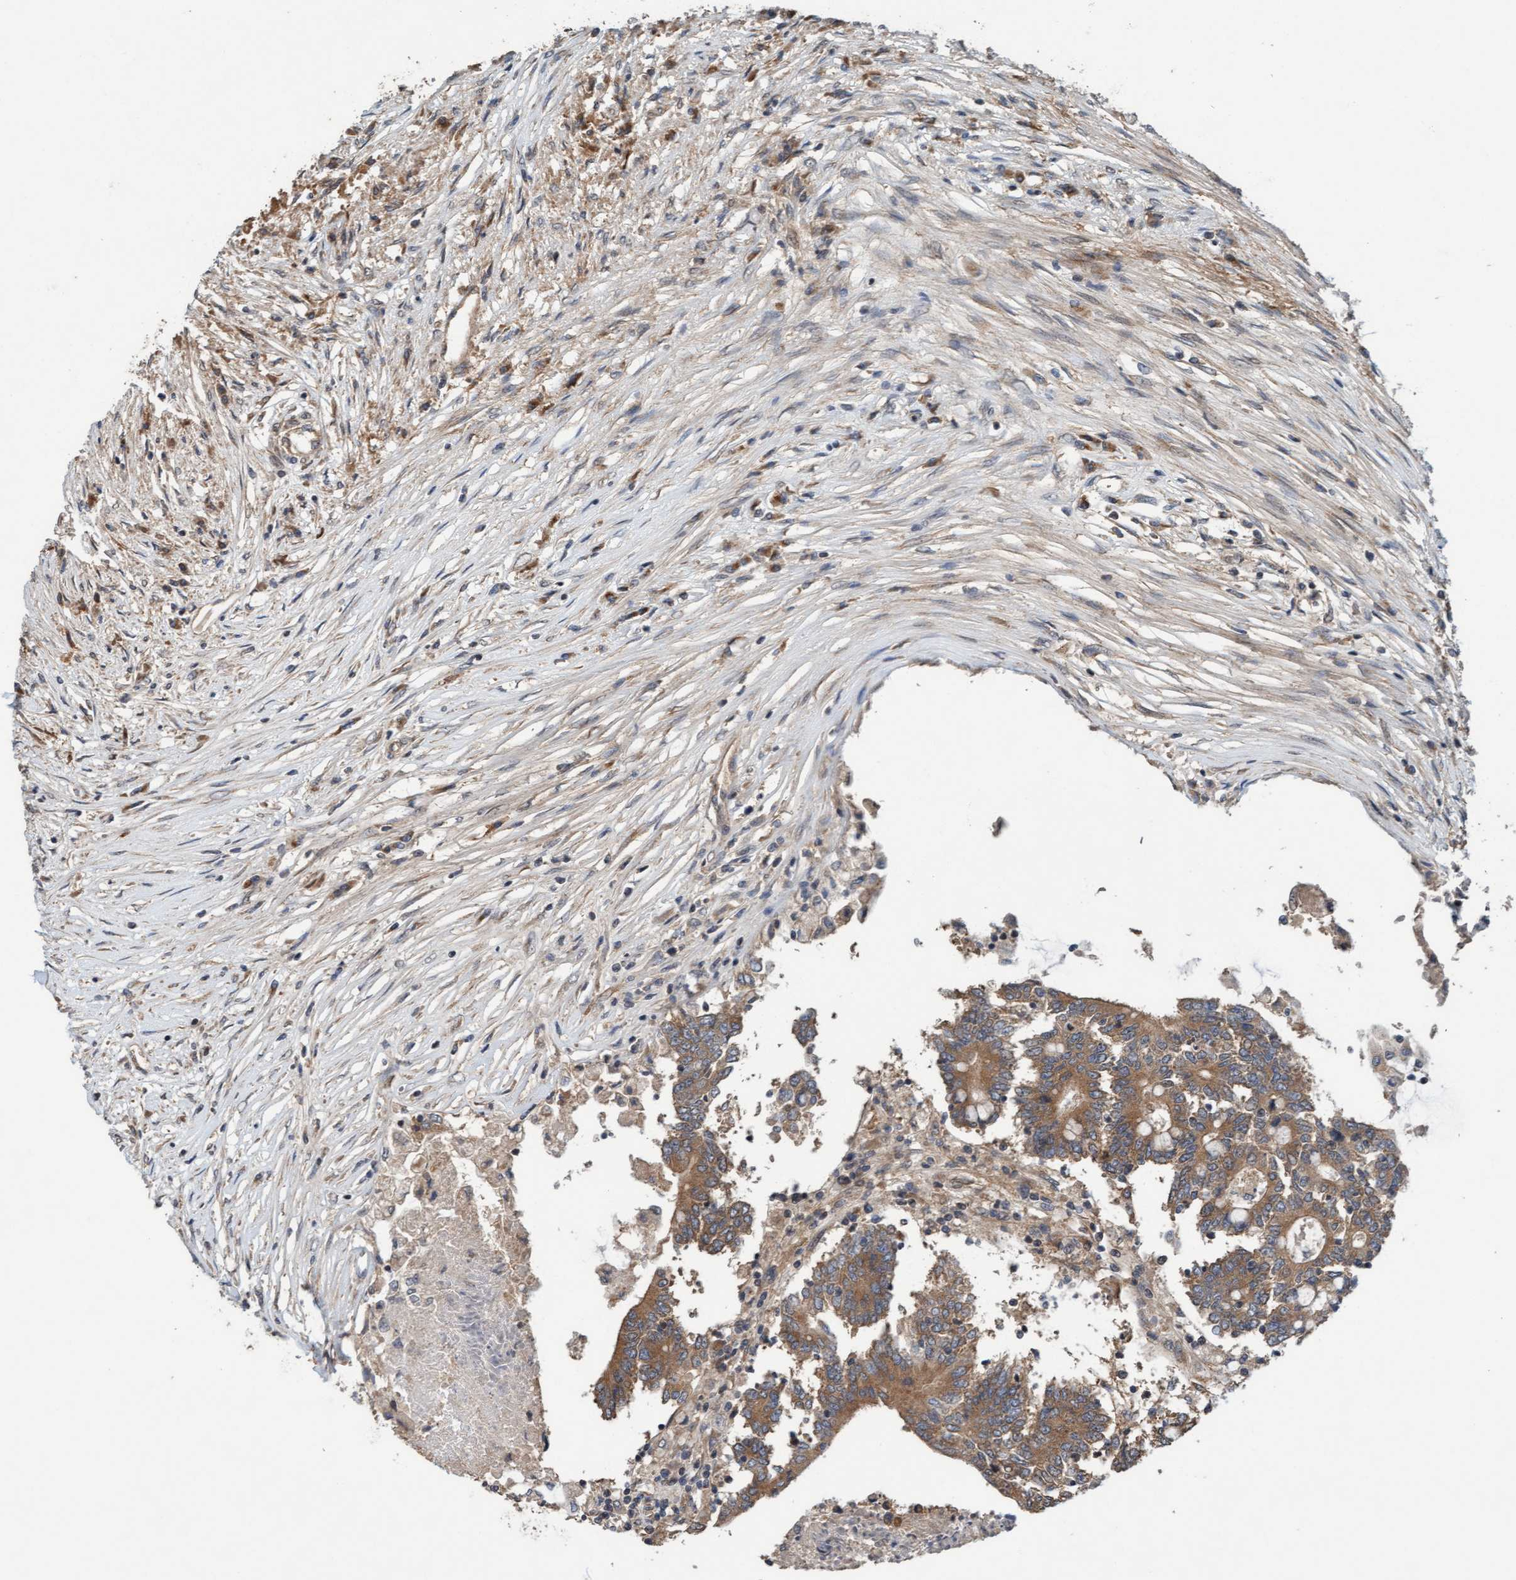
{"staining": {"intensity": "weak", "quantity": ">75%", "location": "cytoplasmic/membranous"}, "tissue": "colorectal cancer", "cell_type": "Tumor cells", "image_type": "cancer", "snomed": [{"axis": "morphology", "description": "Adenocarcinoma, NOS"}, {"axis": "topography", "description": "Rectum"}], "caption": "DAB immunohistochemical staining of colorectal cancer (adenocarcinoma) reveals weak cytoplasmic/membranous protein staining in approximately >75% of tumor cells. (brown staining indicates protein expression, while blue staining denotes nuclei).", "gene": "MLXIP", "patient": {"sex": "male", "age": 63}}